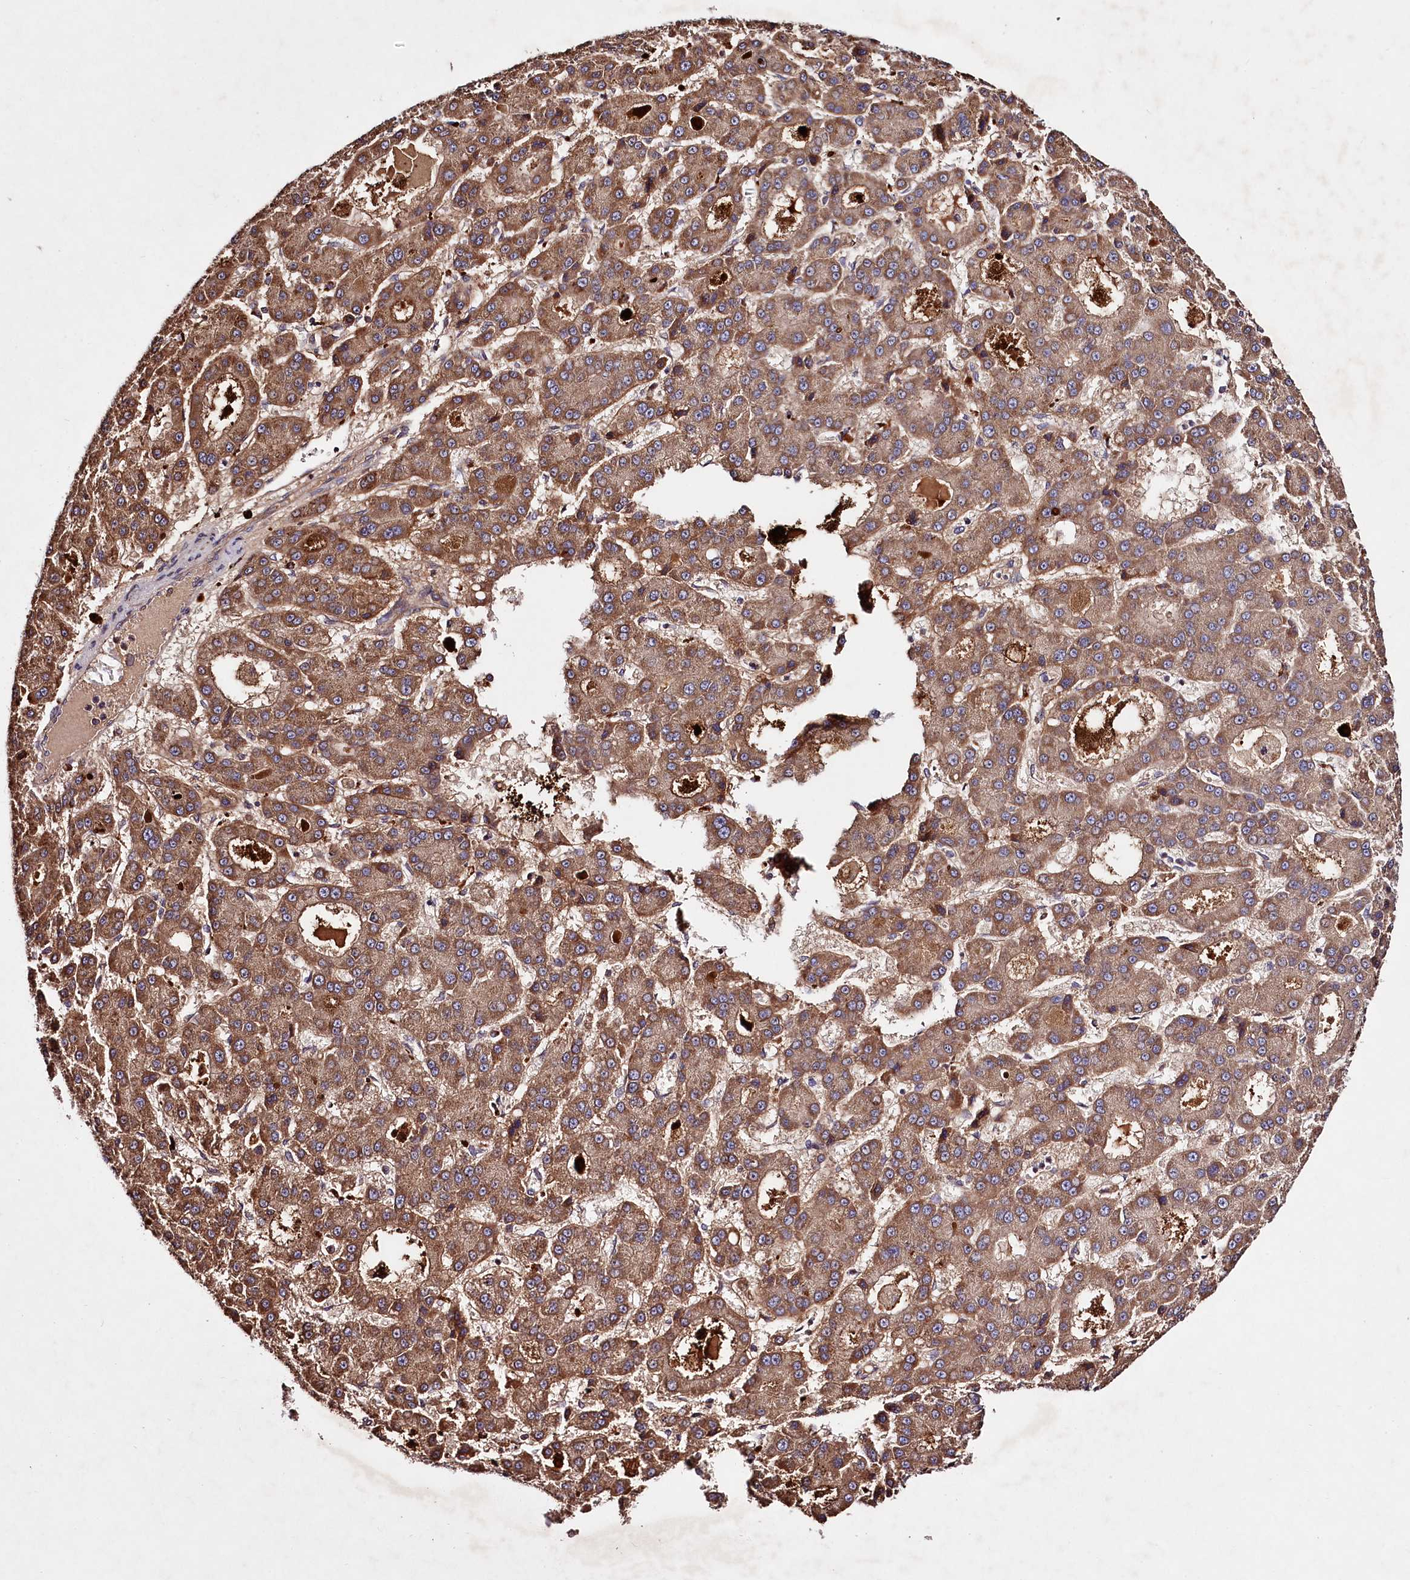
{"staining": {"intensity": "moderate", "quantity": ">75%", "location": "cytoplasmic/membranous"}, "tissue": "liver cancer", "cell_type": "Tumor cells", "image_type": "cancer", "snomed": [{"axis": "morphology", "description": "Carcinoma, Hepatocellular, NOS"}, {"axis": "topography", "description": "Liver"}], "caption": "Immunohistochemical staining of liver hepatocellular carcinoma reveals medium levels of moderate cytoplasmic/membranous staining in approximately >75% of tumor cells.", "gene": "TNPO3", "patient": {"sex": "male", "age": 70}}